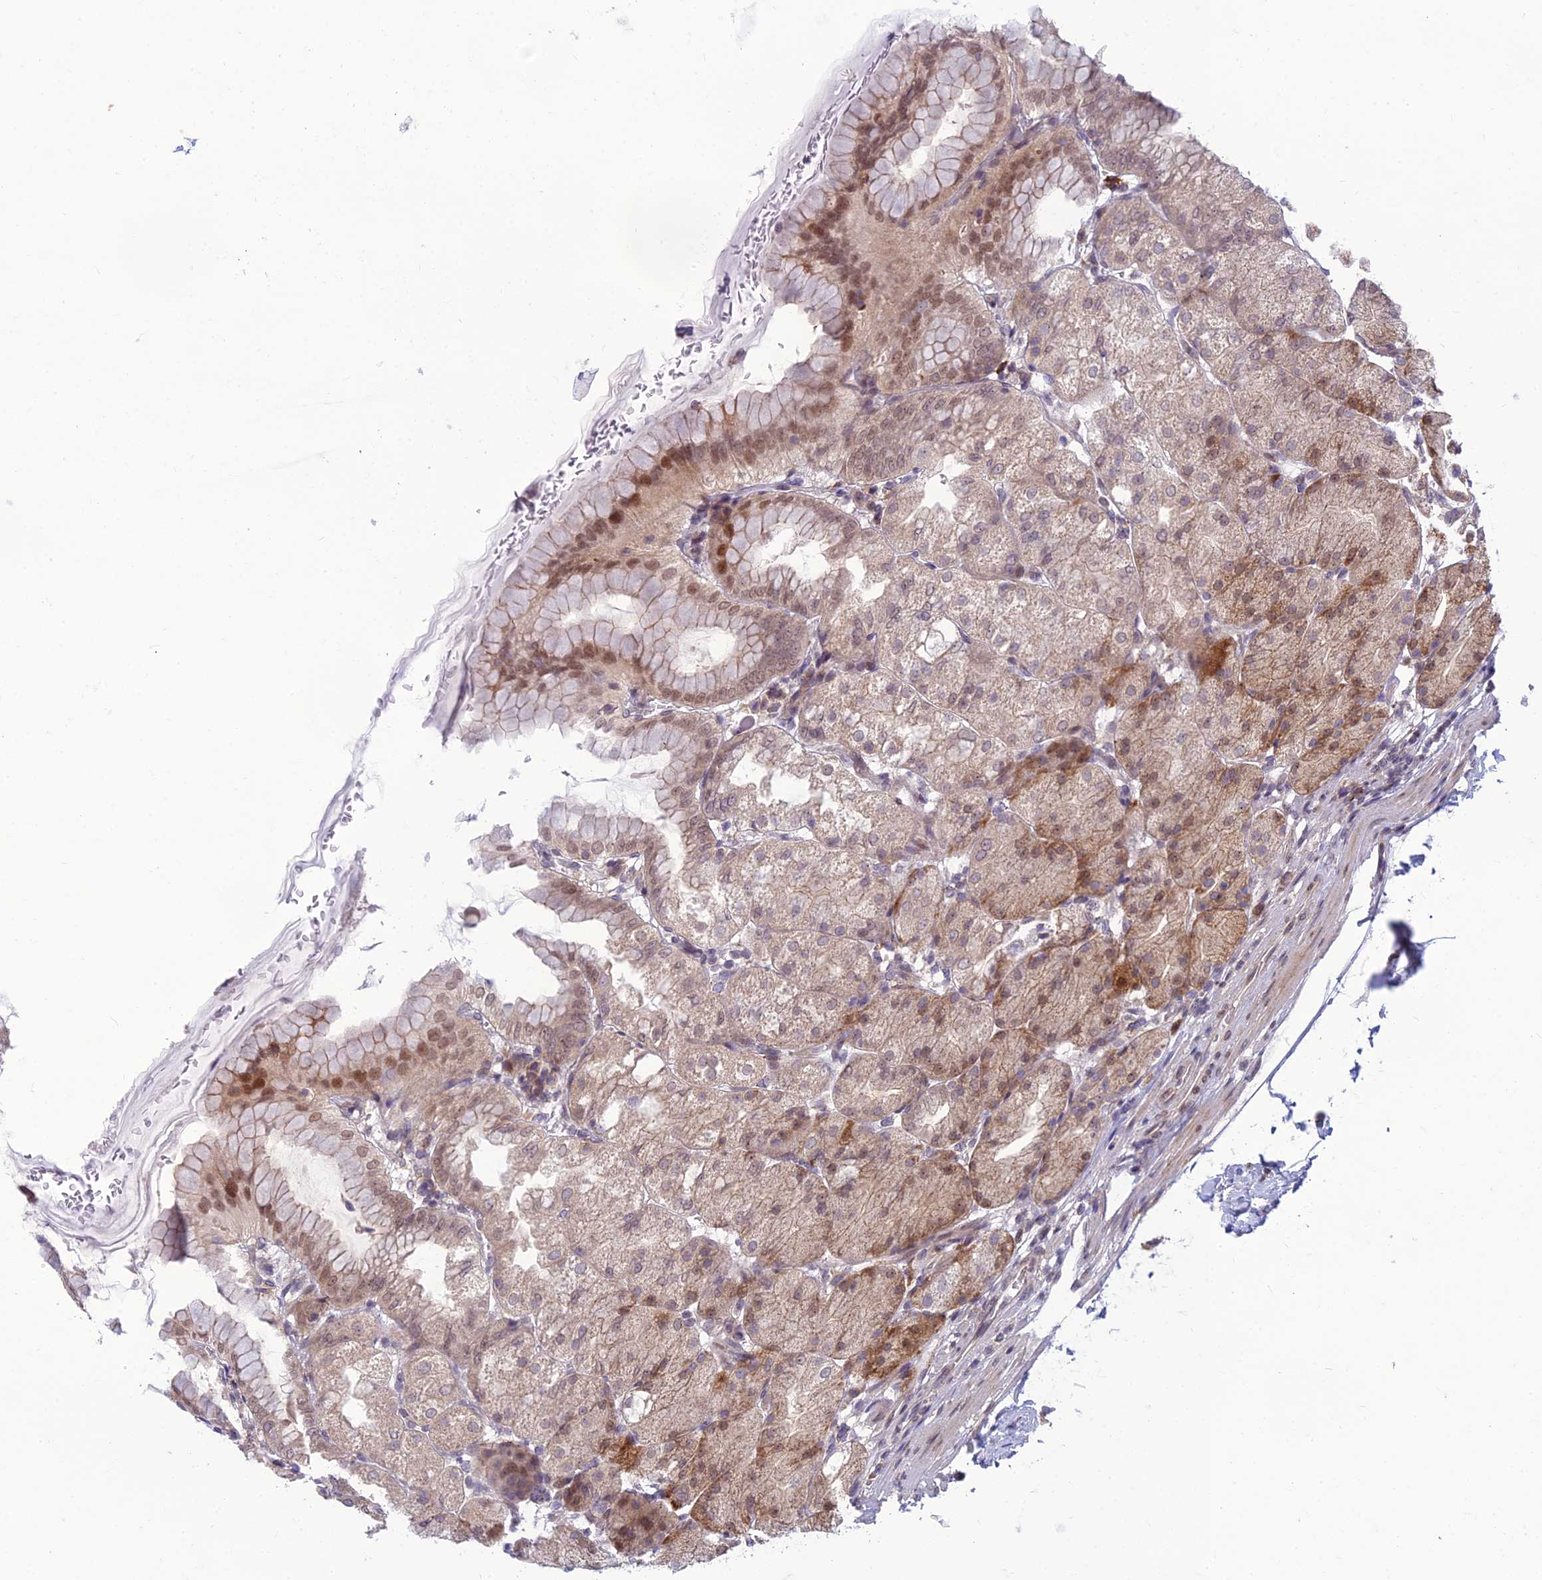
{"staining": {"intensity": "moderate", "quantity": ">75%", "location": "cytoplasmic/membranous,nuclear"}, "tissue": "stomach", "cell_type": "Glandular cells", "image_type": "normal", "snomed": [{"axis": "morphology", "description": "Normal tissue, NOS"}, {"axis": "topography", "description": "Stomach, upper"}, {"axis": "topography", "description": "Stomach, lower"}], "caption": "Approximately >75% of glandular cells in unremarkable stomach demonstrate moderate cytoplasmic/membranous,nuclear protein expression as visualized by brown immunohistochemical staining.", "gene": "DTX2", "patient": {"sex": "male", "age": 62}}